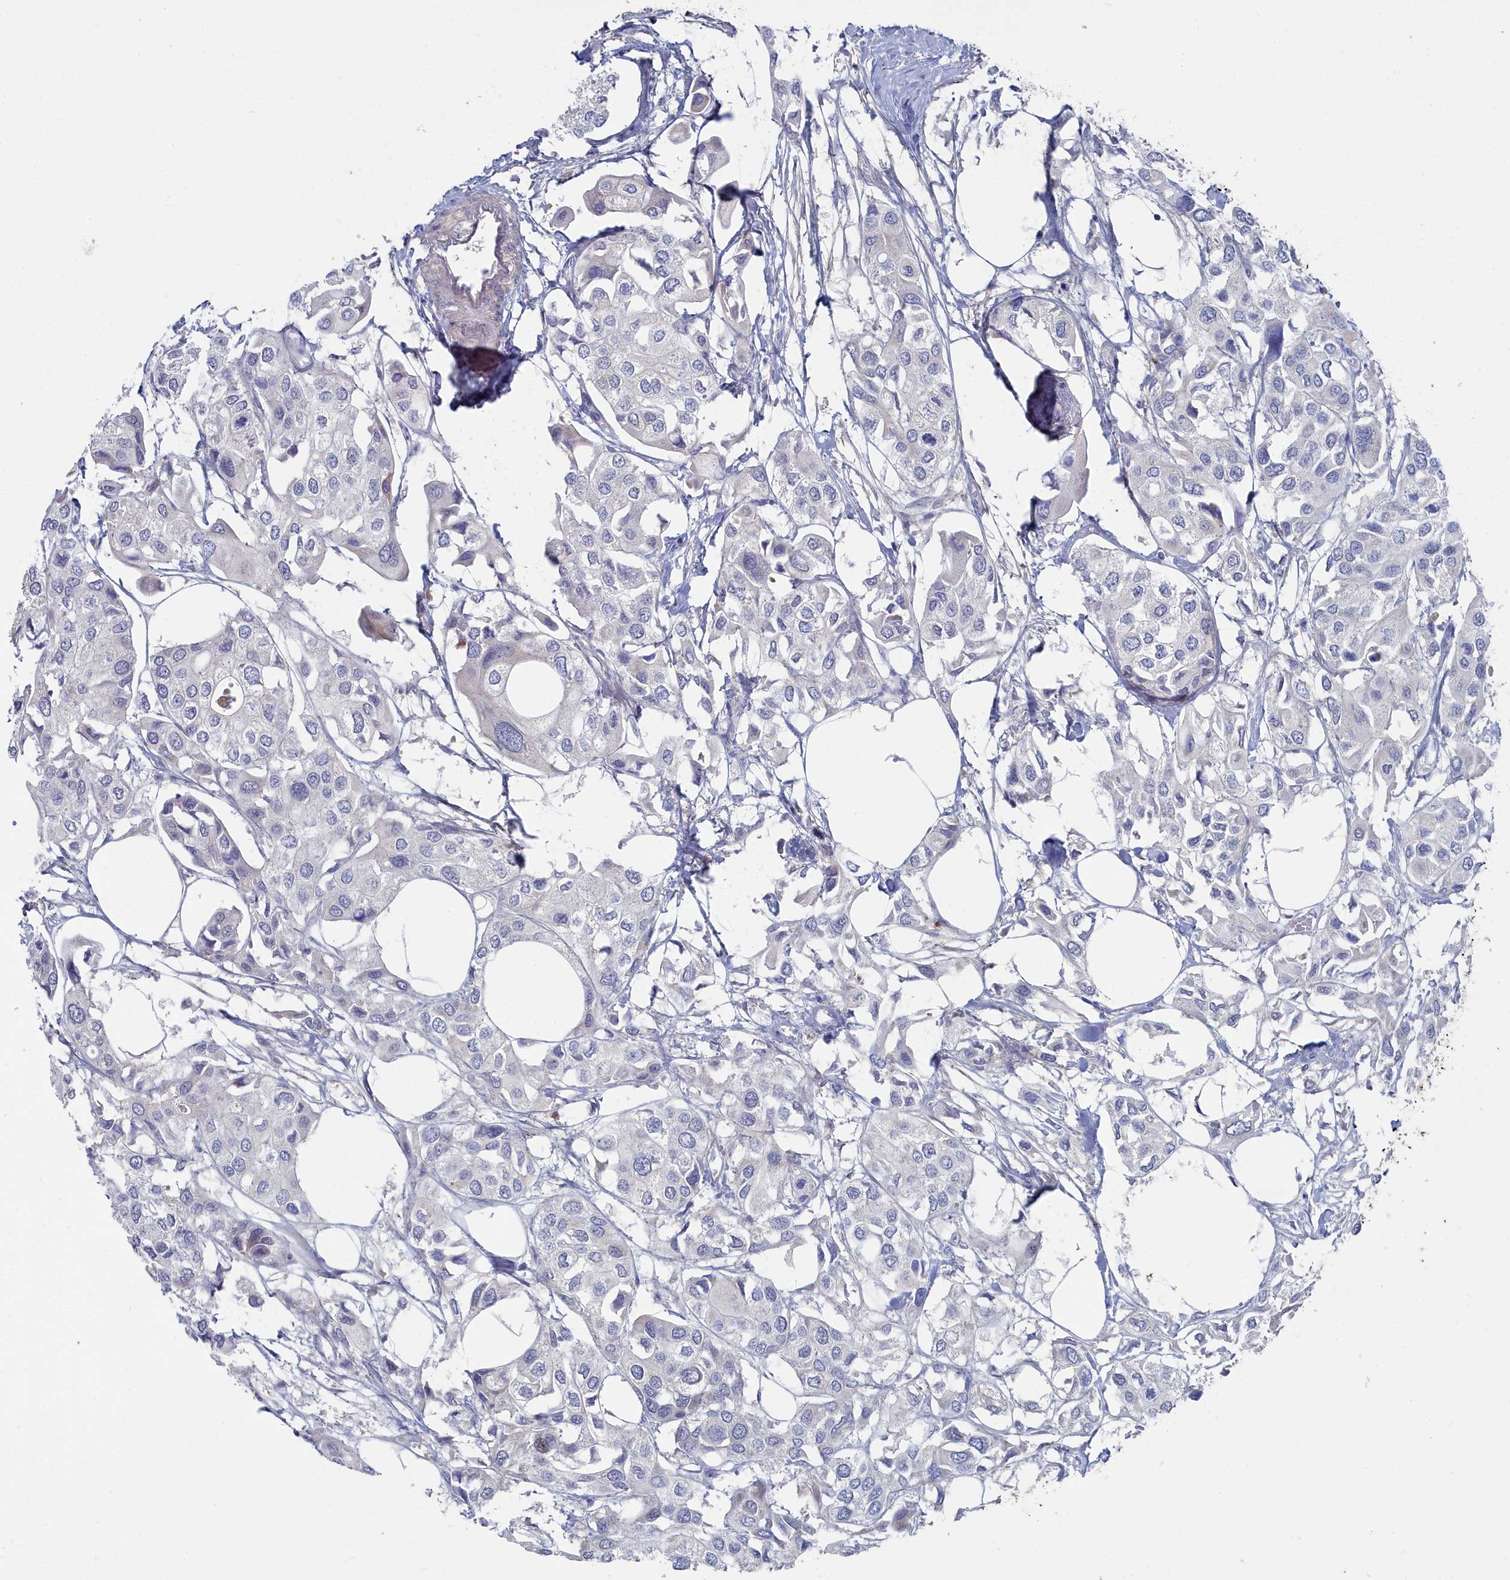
{"staining": {"intensity": "negative", "quantity": "none", "location": "none"}, "tissue": "urothelial cancer", "cell_type": "Tumor cells", "image_type": "cancer", "snomed": [{"axis": "morphology", "description": "Urothelial carcinoma, High grade"}, {"axis": "topography", "description": "Urinary bladder"}], "caption": "There is no significant expression in tumor cells of urothelial carcinoma (high-grade).", "gene": "SHISAL2A", "patient": {"sex": "male", "age": 64}}